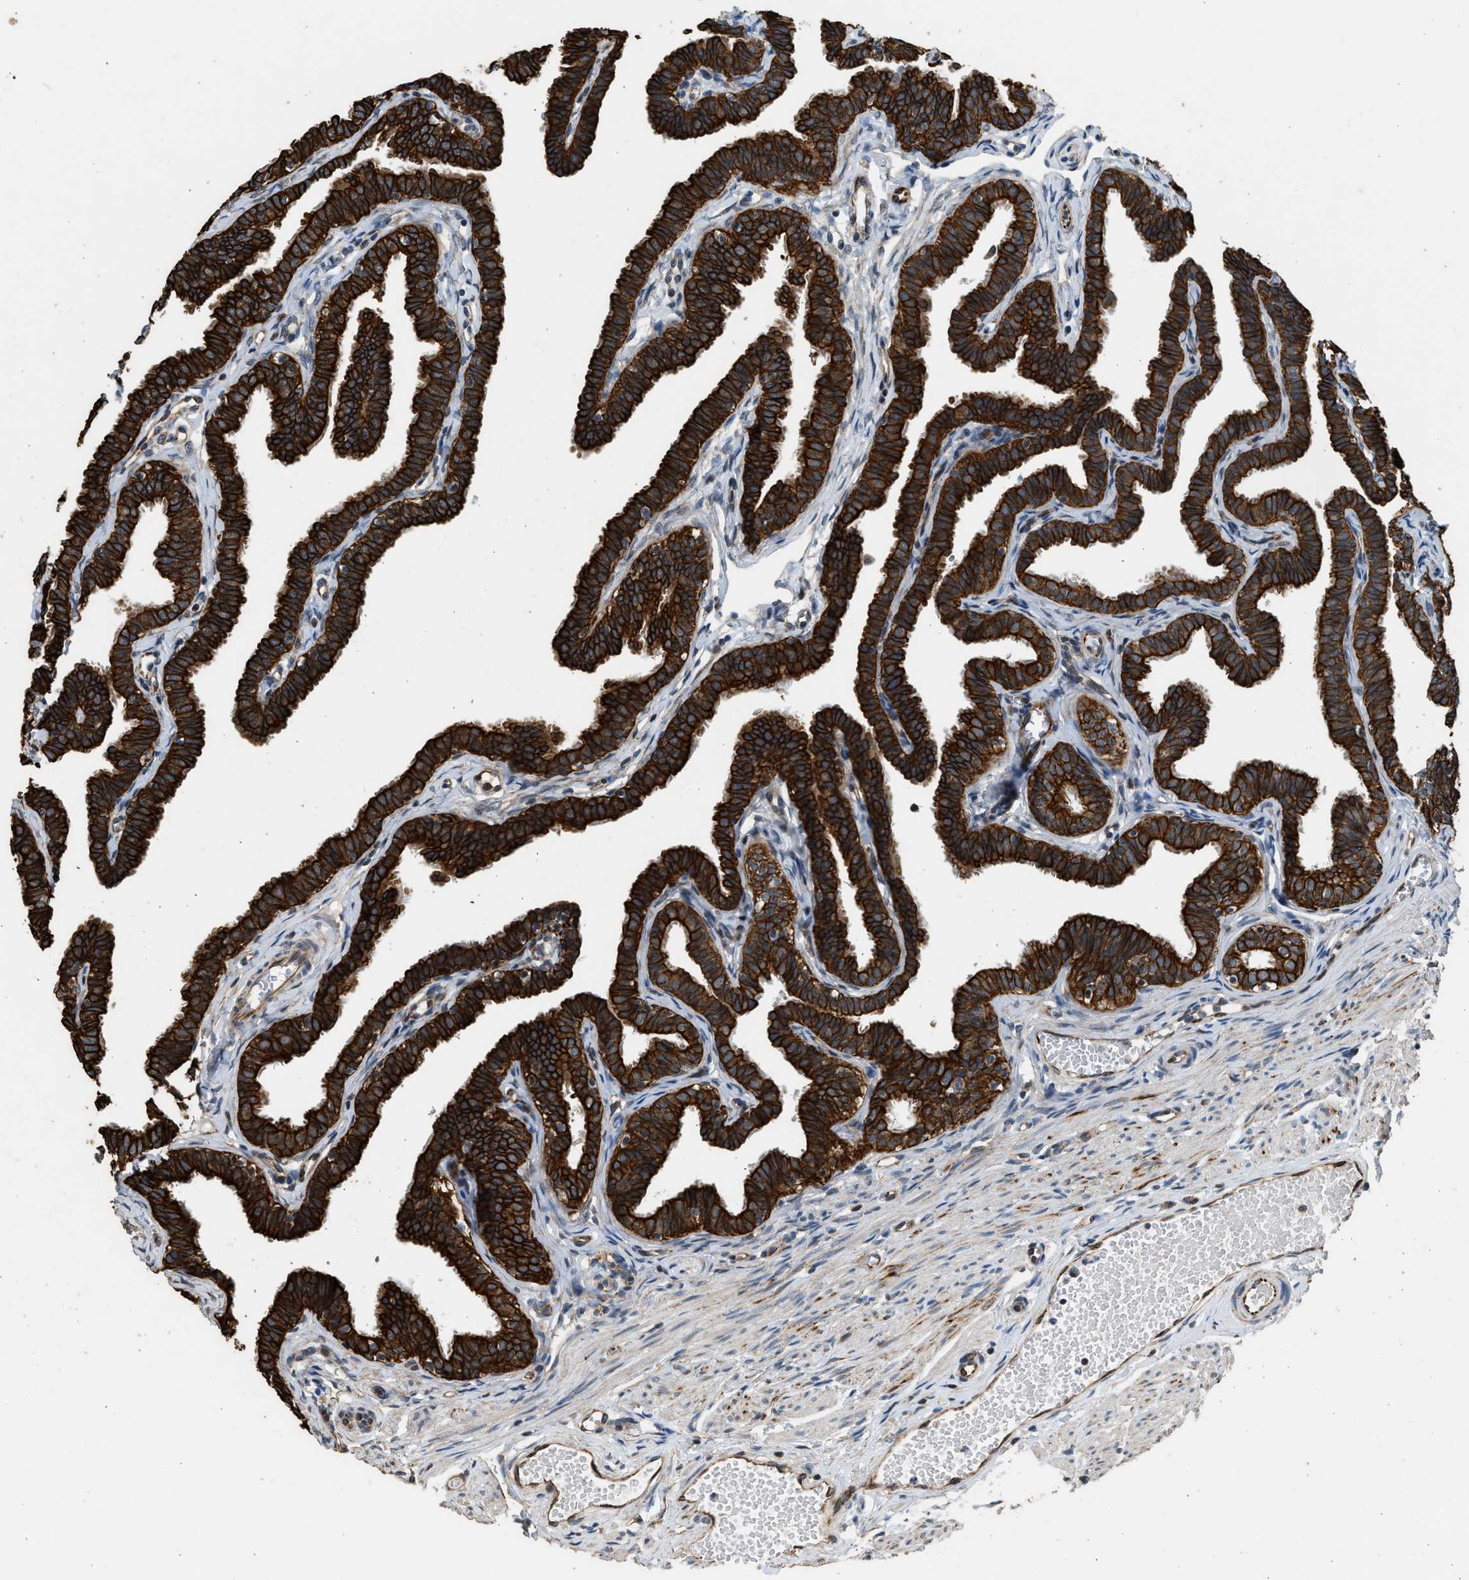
{"staining": {"intensity": "strong", "quantity": ">75%", "location": "cytoplasmic/membranous"}, "tissue": "fallopian tube", "cell_type": "Glandular cells", "image_type": "normal", "snomed": [{"axis": "morphology", "description": "Normal tissue, NOS"}, {"axis": "topography", "description": "Fallopian tube"}, {"axis": "topography", "description": "Ovary"}], "caption": "This is a micrograph of IHC staining of normal fallopian tube, which shows strong positivity in the cytoplasmic/membranous of glandular cells.", "gene": "PCLO", "patient": {"sex": "female", "age": 23}}